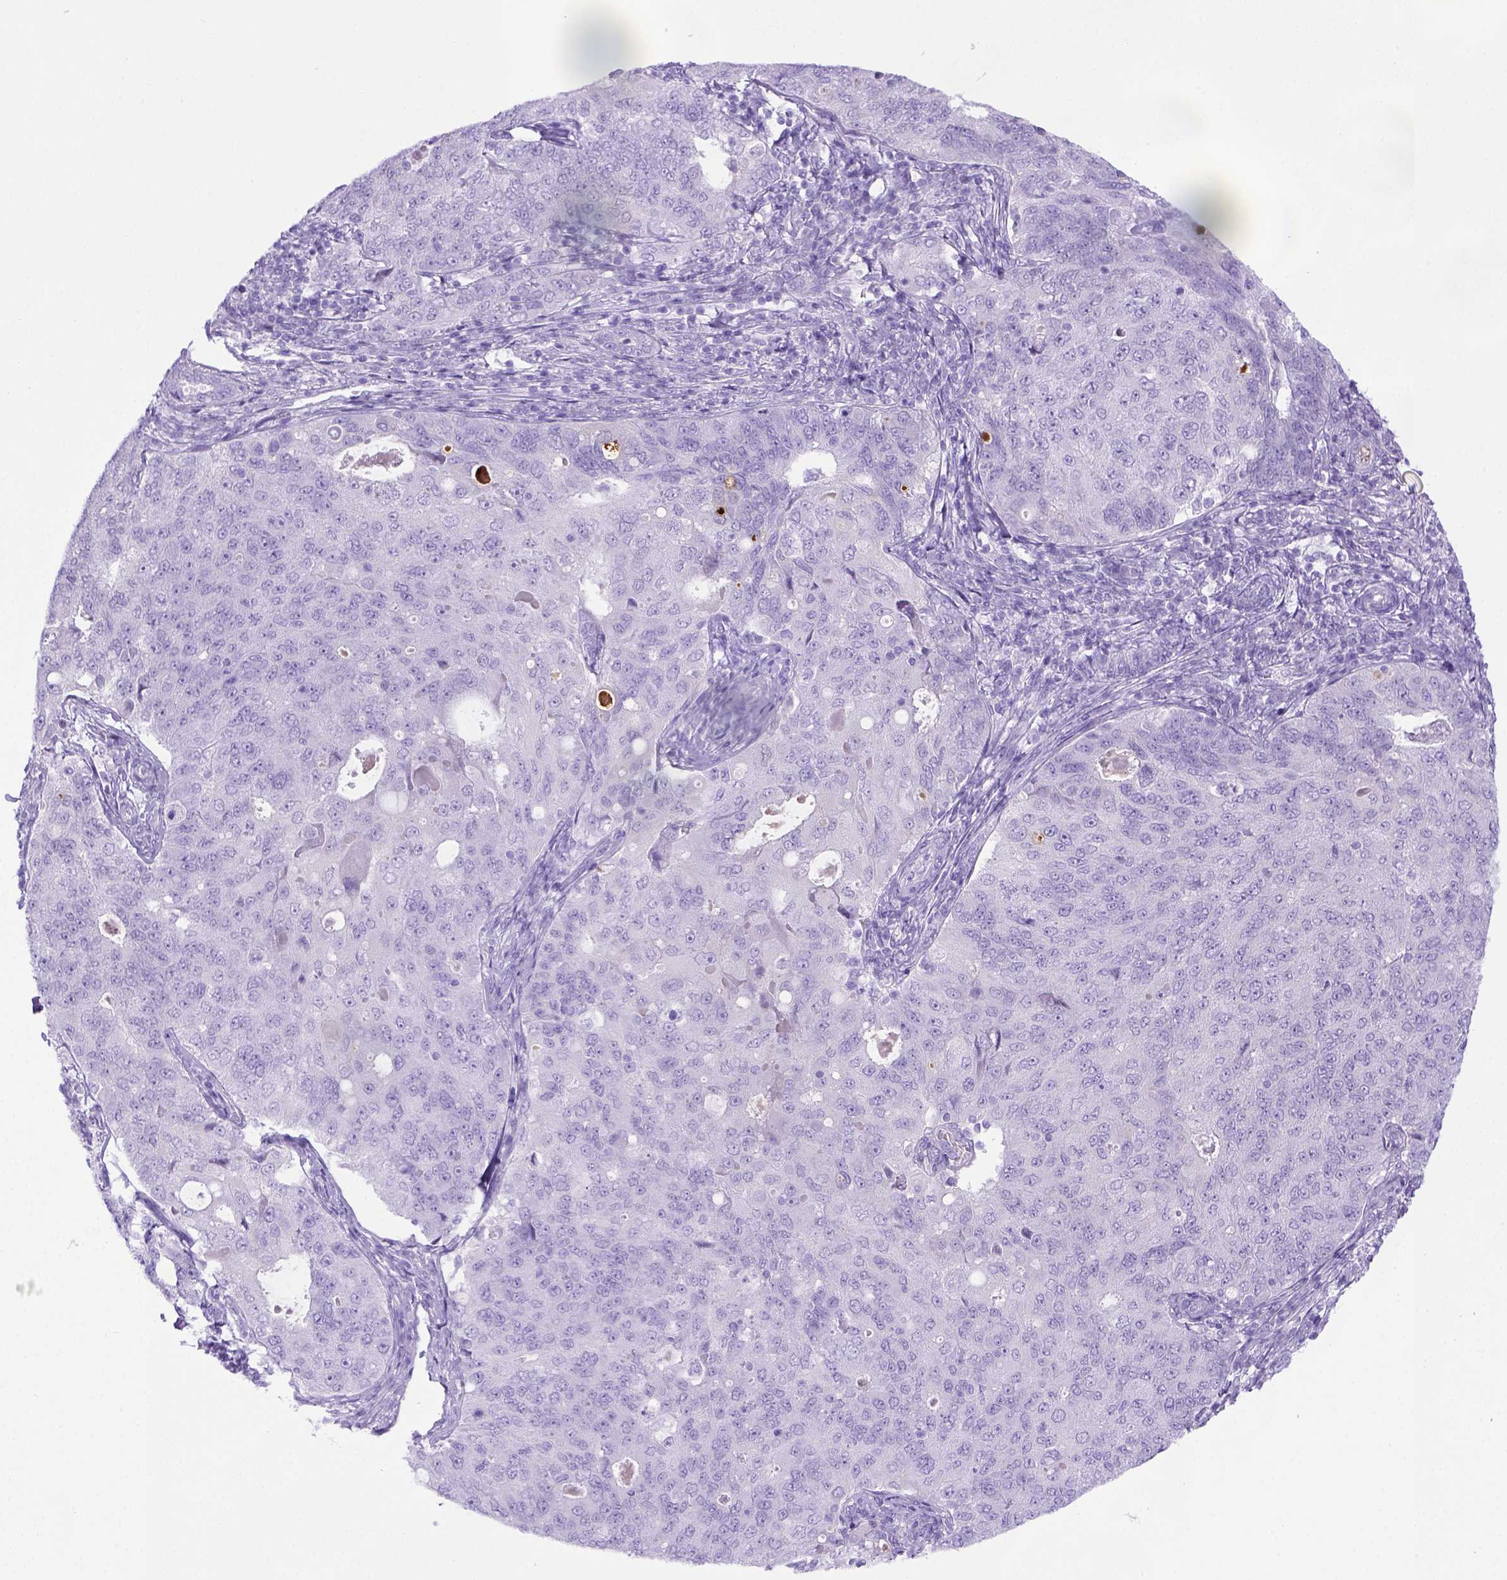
{"staining": {"intensity": "negative", "quantity": "none", "location": "none"}, "tissue": "endometrial cancer", "cell_type": "Tumor cells", "image_type": "cancer", "snomed": [{"axis": "morphology", "description": "Adenocarcinoma, NOS"}, {"axis": "topography", "description": "Endometrium"}], "caption": "Photomicrograph shows no protein positivity in tumor cells of endometrial adenocarcinoma tissue.", "gene": "ITIH4", "patient": {"sex": "female", "age": 43}}